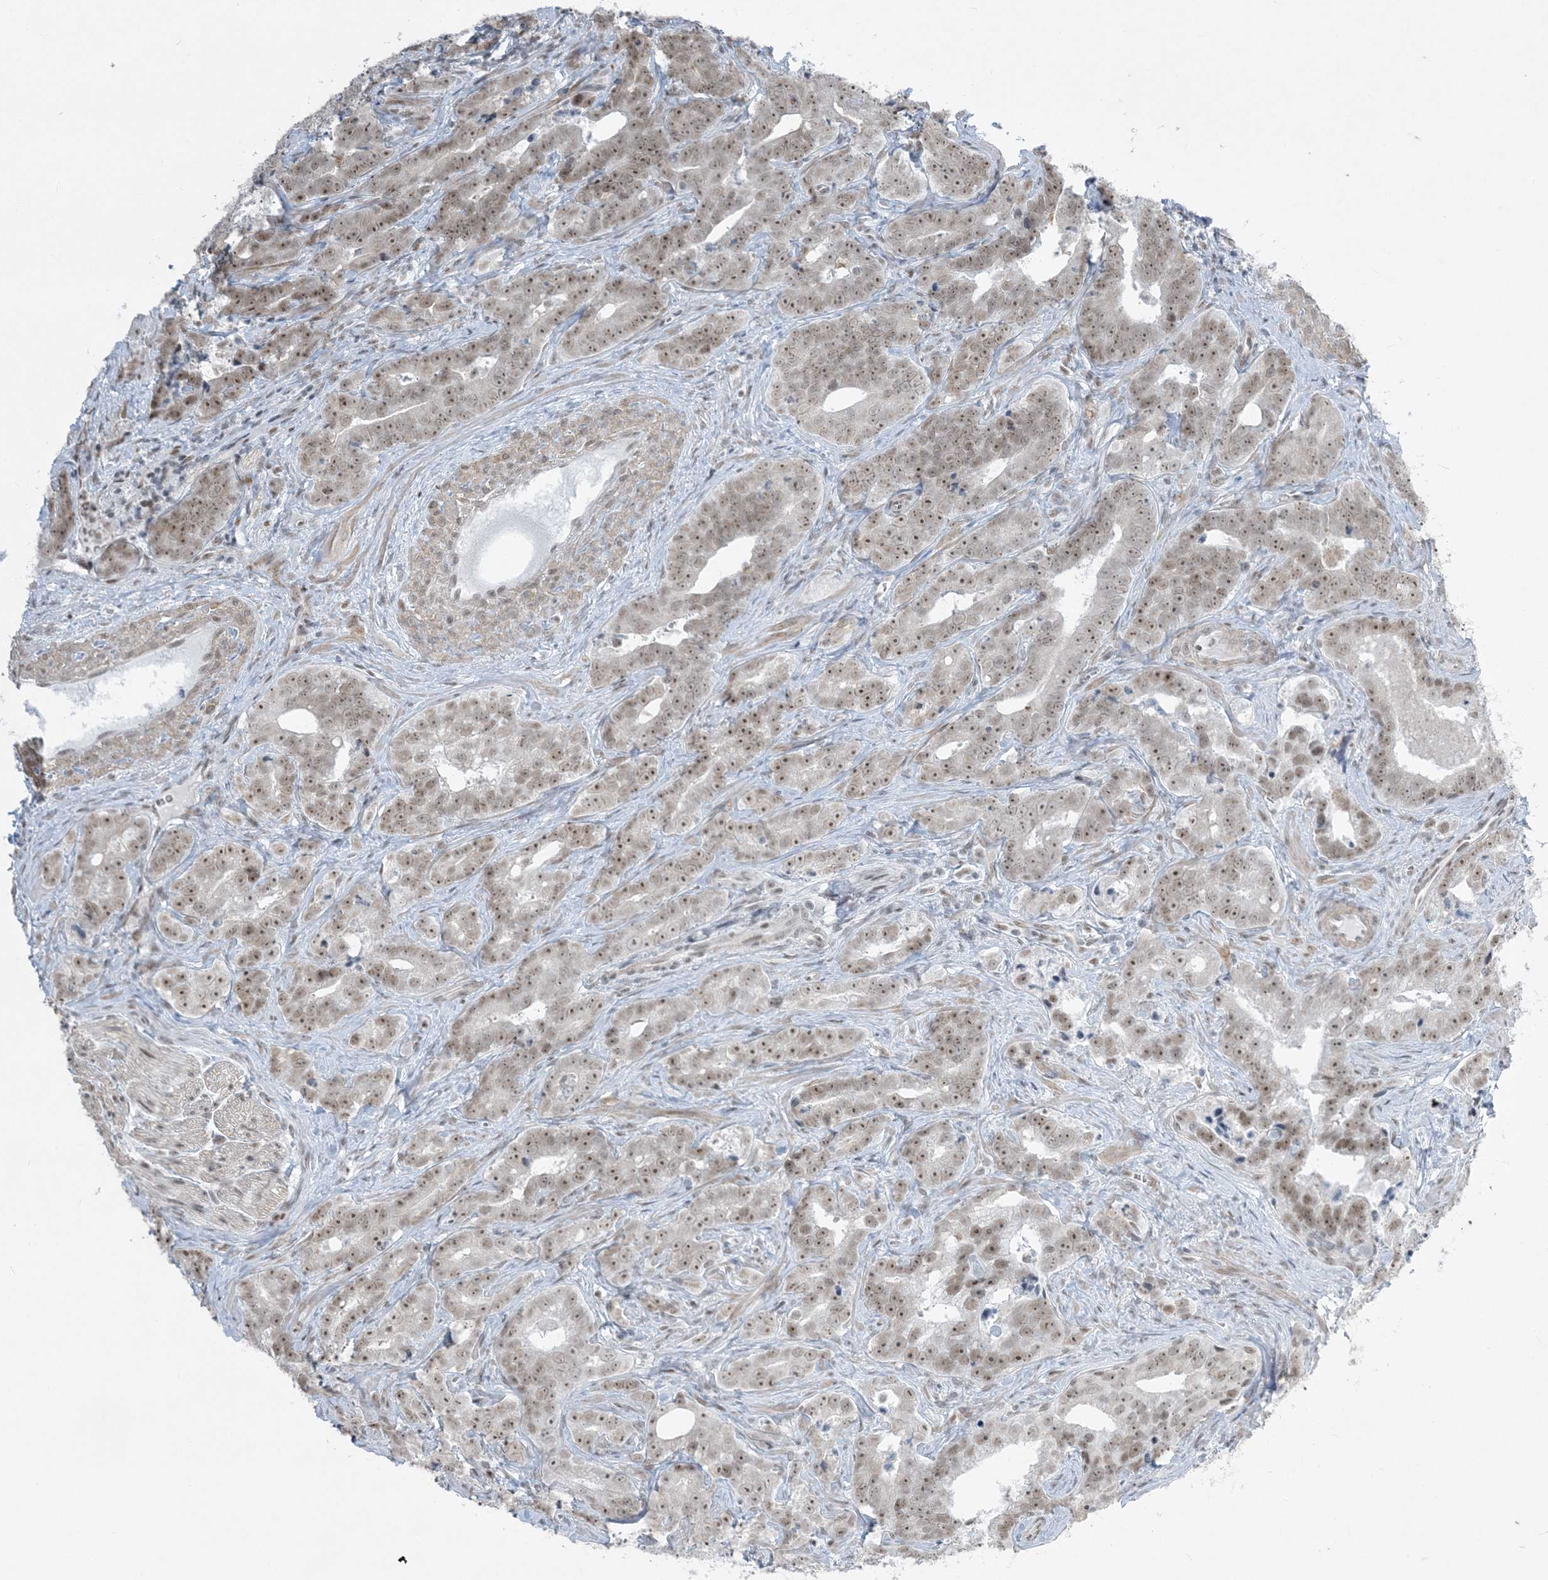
{"staining": {"intensity": "moderate", "quantity": "25%-75%", "location": "nuclear"}, "tissue": "prostate cancer", "cell_type": "Tumor cells", "image_type": "cancer", "snomed": [{"axis": "morphology", "description": "Adenocarcinoma, High grade"}, {"axis": "topography", "description": "Prostate"}], "caption": "Immunohistochemical staining of human prostate cancer (adenocarcinoma (high-grade)) demonstrates medium levels of moderate nuclear protein expression in about 25%-75% of tumor cells.", "gene": "ZNF787", "patient": {"sex": "male", "age": 62}}